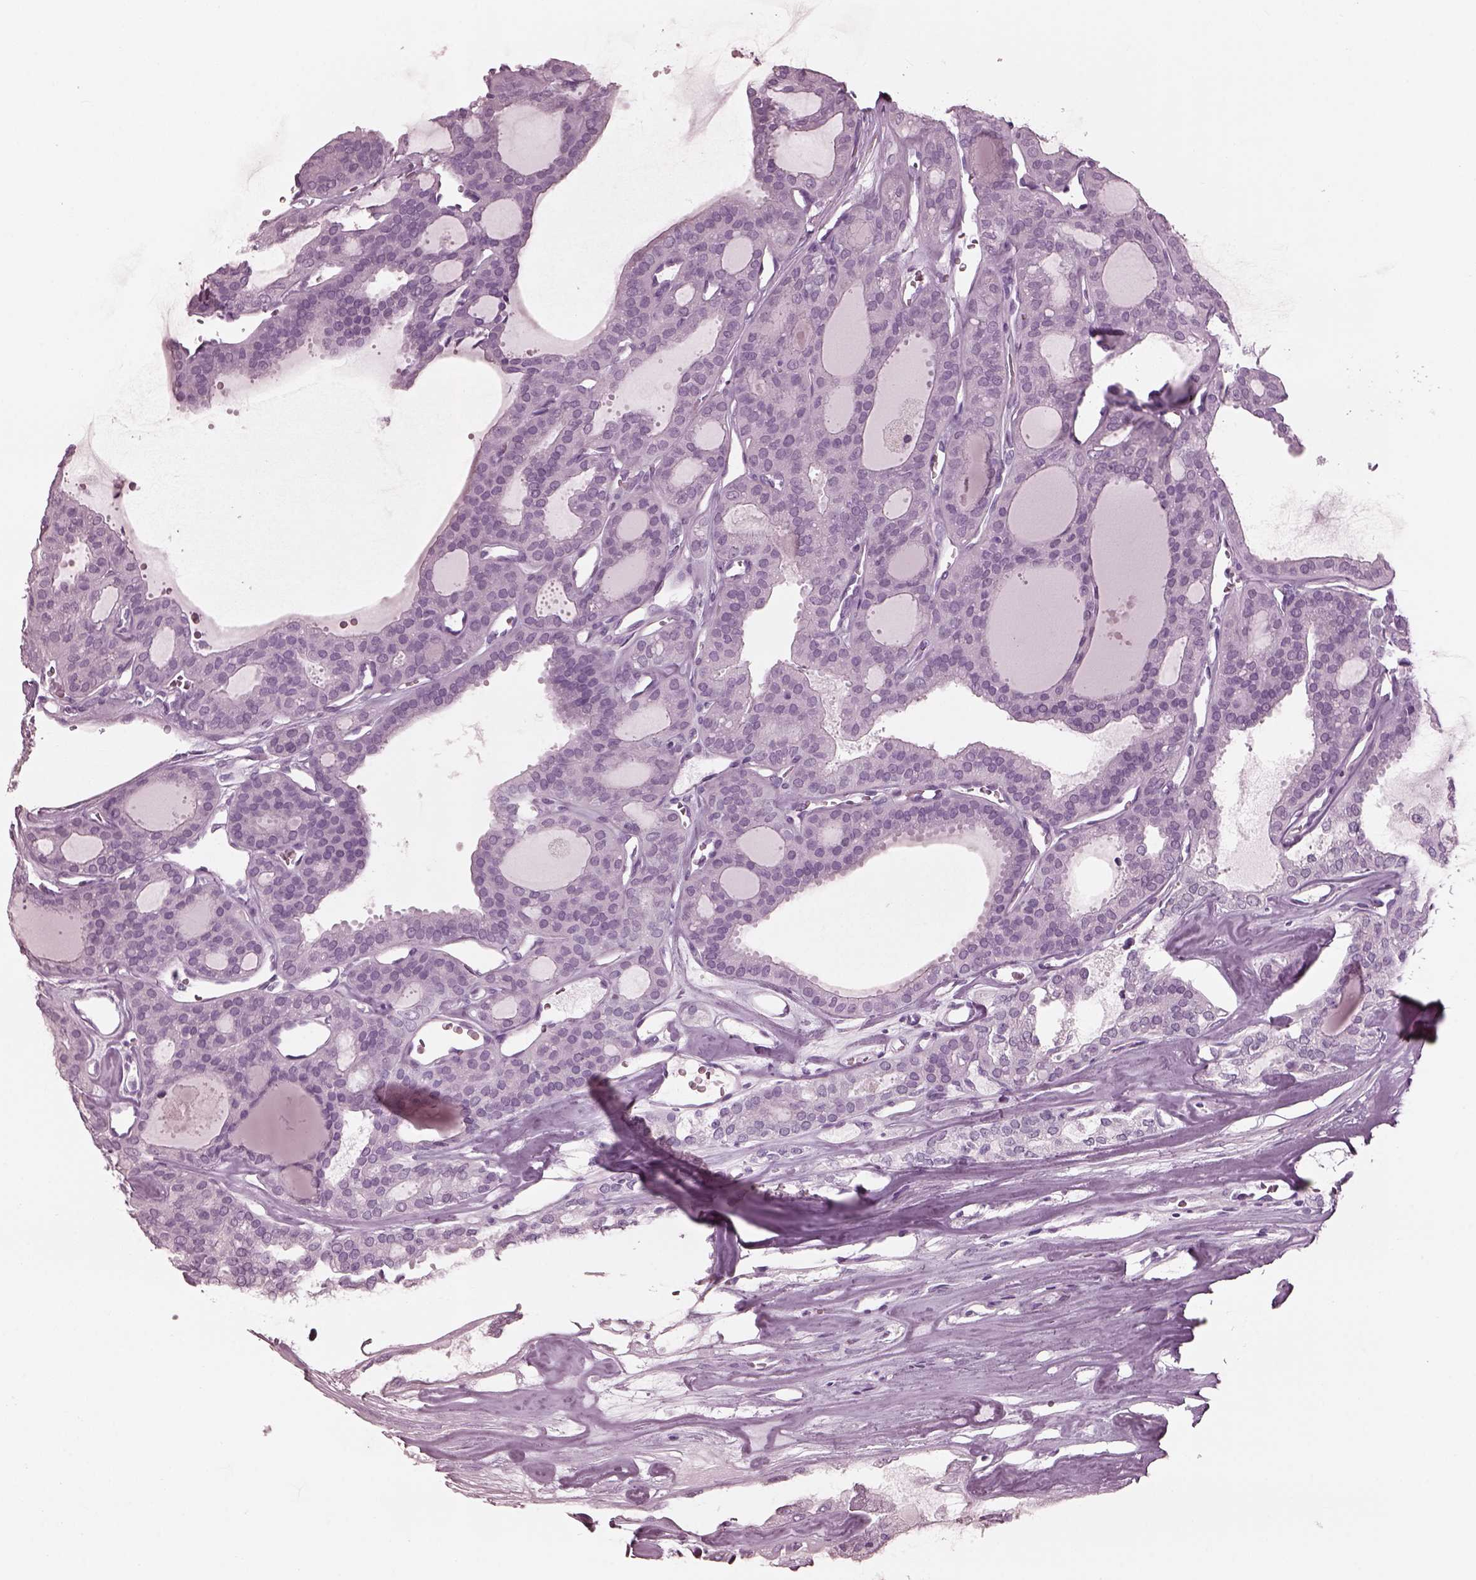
{"staining": {"intensity": "negative", "quantity": "none", "location": "none"}, "tissue": "thyroid cancer", "cell_type": "Tumor cells", "image_type": "cancer", "snomed": [{"axis": "morphology", "description": "Follicular adenoma carcinoma, NOS"}, {"axis": "topography", "description": "Thyroid gland"}], "caption": "Tumor cells are negative for protein expression in human follicular adenoma carcinoma (thyroid).", "gene": "FABP9", "patient": {"sex": "male", "age": 75}}